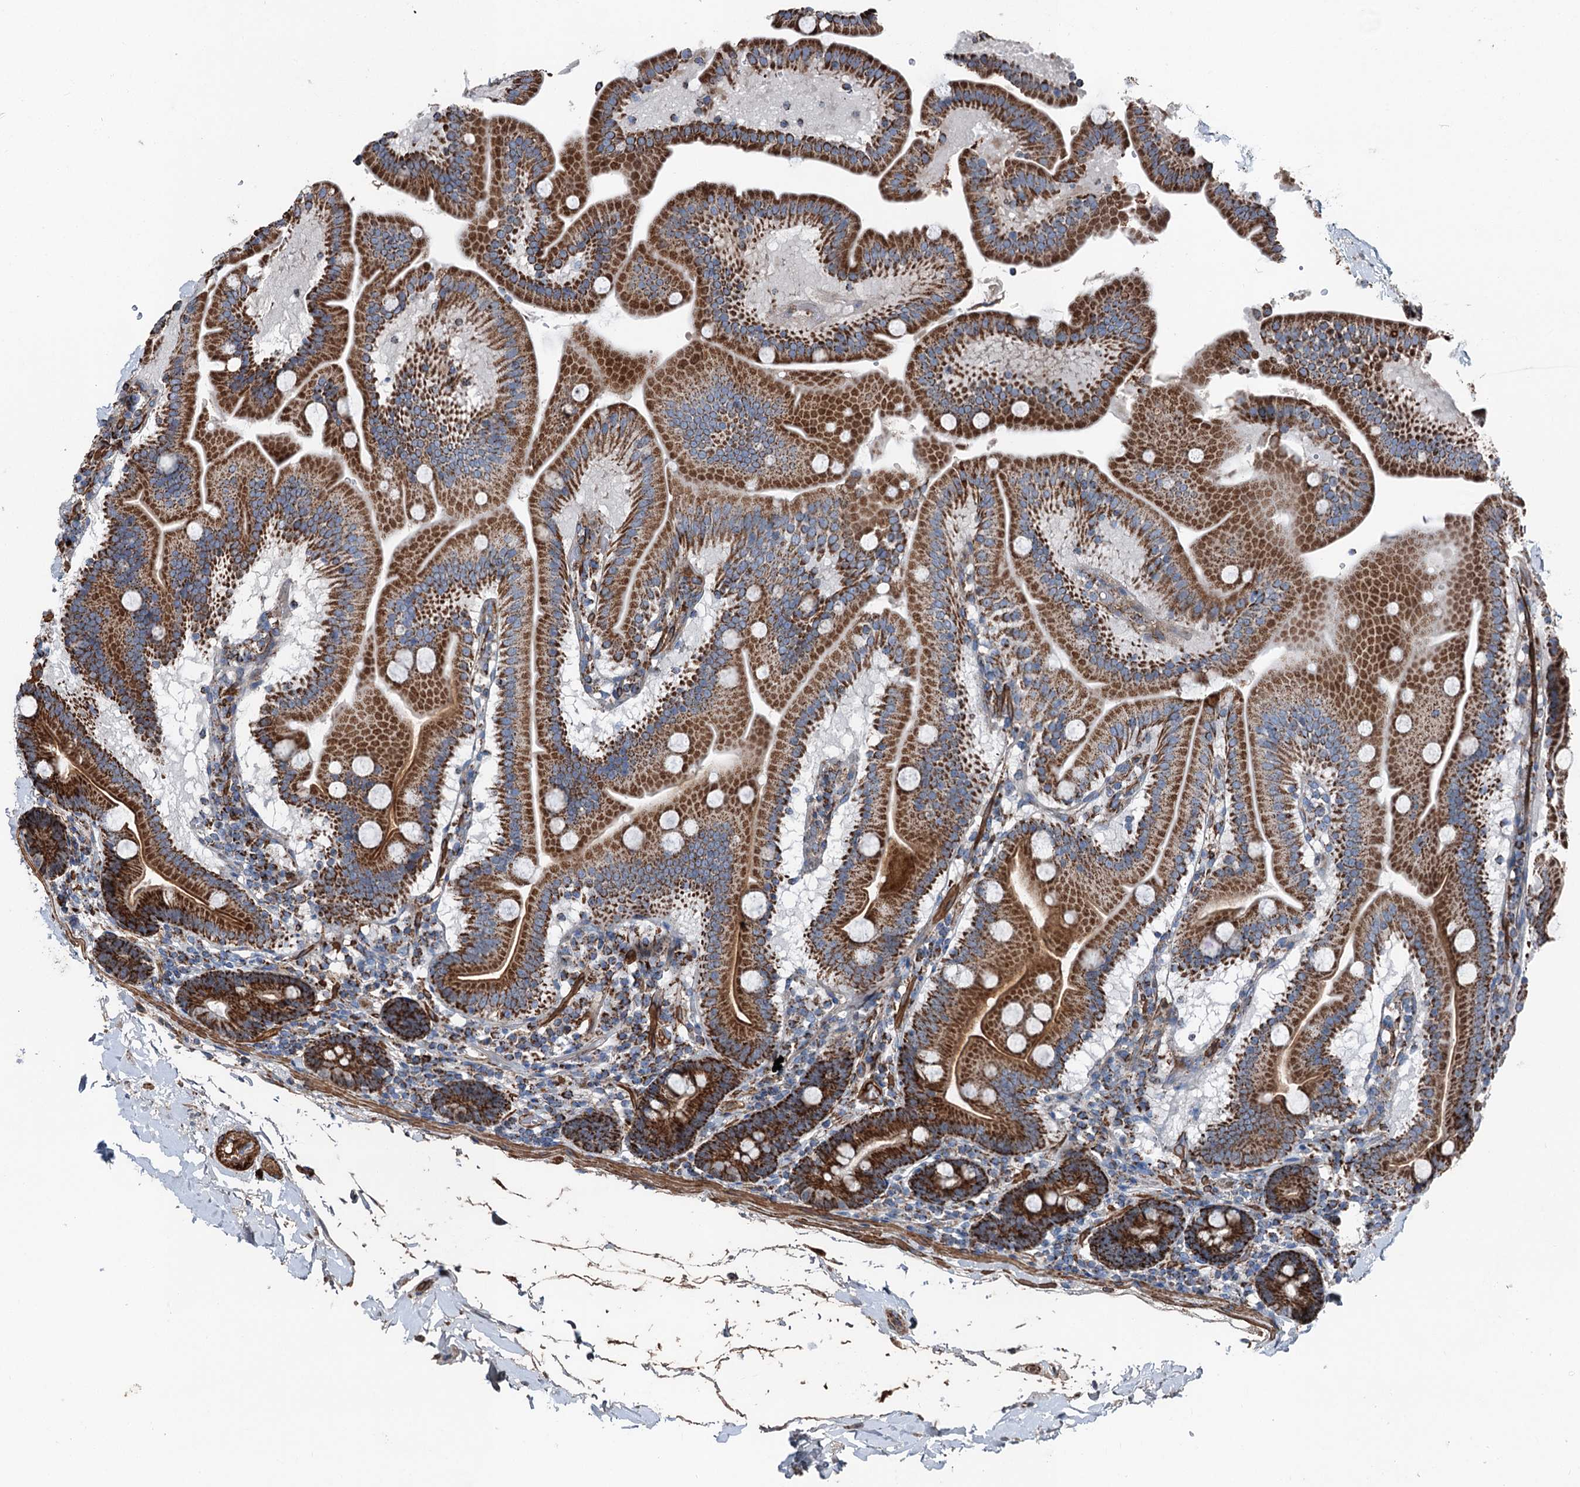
{"staining": {"intensity": "strong", "quantity": ">75%", "location": "cytoplasmic/membranous"}, "tissue": "duodenum", "cell_type": "Glandular cells", "image_type": "normal", "snomed": [{"axis": "morphology", "description": "Normal tissue, NOS"}, {"axis": "topography", "description": "Duodenum"}], "caption": "Strong cytoplasmic/membranous protein expression is appreciated in about >75% of glandular cells in duodenum. Using DAB (brown) and hematoxylin (blue) stains, captured at high magnification using brightfield microscopy.", "gene": "DDIAS", "patient": {"sex": "male", "age": 55}}